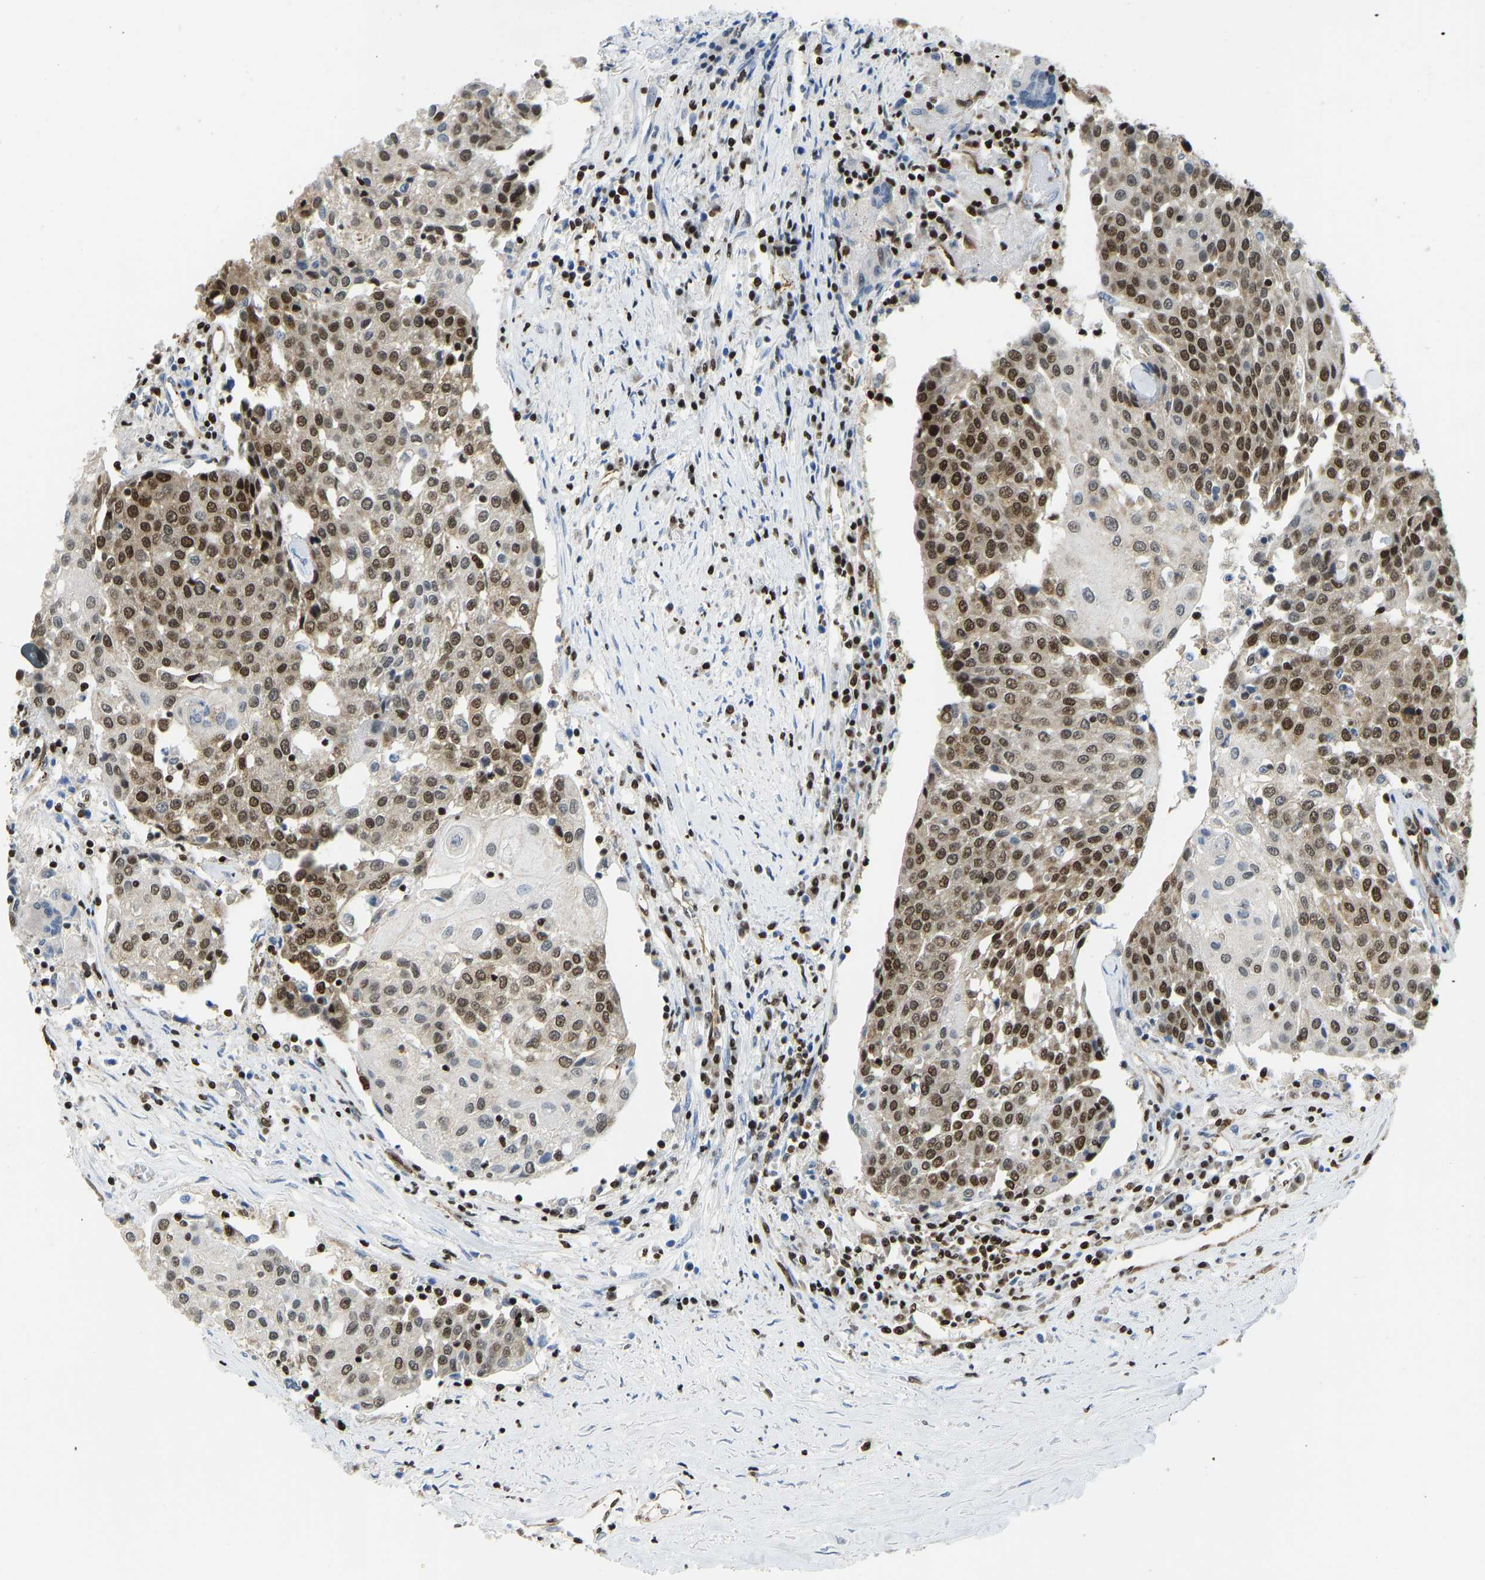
{"staining": {"intensity": "strong", "quantity": ">75%", "location": "nuclear"}, "tissue": "urothelial cancer", "cell_type": "Tumor cells", "image_type": "cancer", "snomed": [{"axis": "morphology", "description": "Urothelial carcinoma, High grade"}, {"axis": "topography", "description": "Urinary bladder"}], "caption": "Brown immunohistochemical staining in urothelial carcinoma (high-grade) exhibits strong nuclear staining in approximately >75% of tumor cells. (IHC, brightfield microscopy, high magnification).", "gene": "ZSCAN20", "patient": {"sex": "female", "age": 85}}